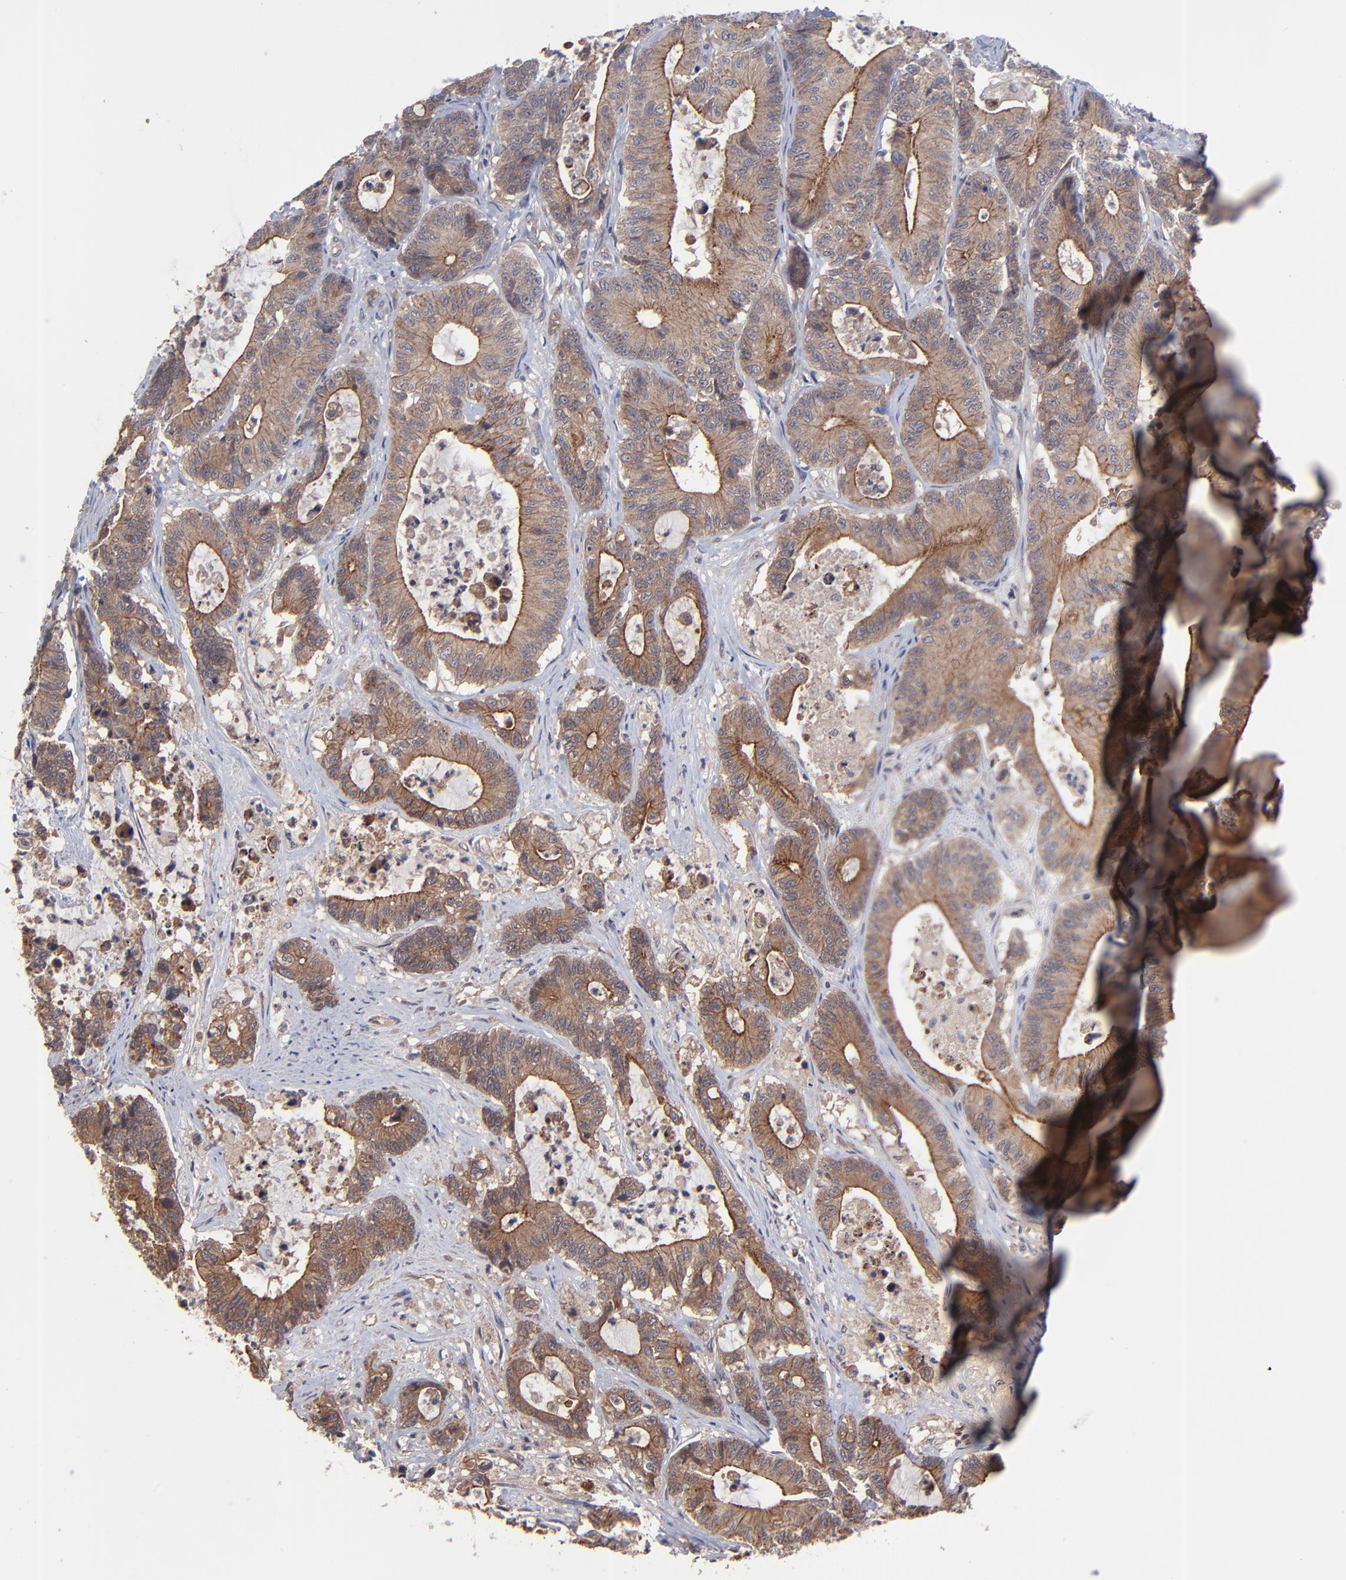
{"staining": {"intensity": "moderate", "quantity": ">75%", "location": "cytoplasmic/membranous"}, "tissue": "colorectal cancer", "cell_type": "Tumor cells", "image_type": "cancer", "snomed": [{"axis": "morphology", "description": "Adenocarcinoma, NOS"}, {"axis": "topography", "description": "Colon"}], "caption": "Immunohistochemistry (IHC) (DAB) staining of colorectal cancer (adenocarcinoma) shows moderate cytoplasmic/membranous protein positivity in about >75% of tumor cells. (Stains: DAB (3,3'-diaminobenzidine) in brown, nuclei in blue, Microscopy: brightfield microscopy at high magnification).", "gene": "ZNF780B", "patient": {"sex": "female", "age": 84}}